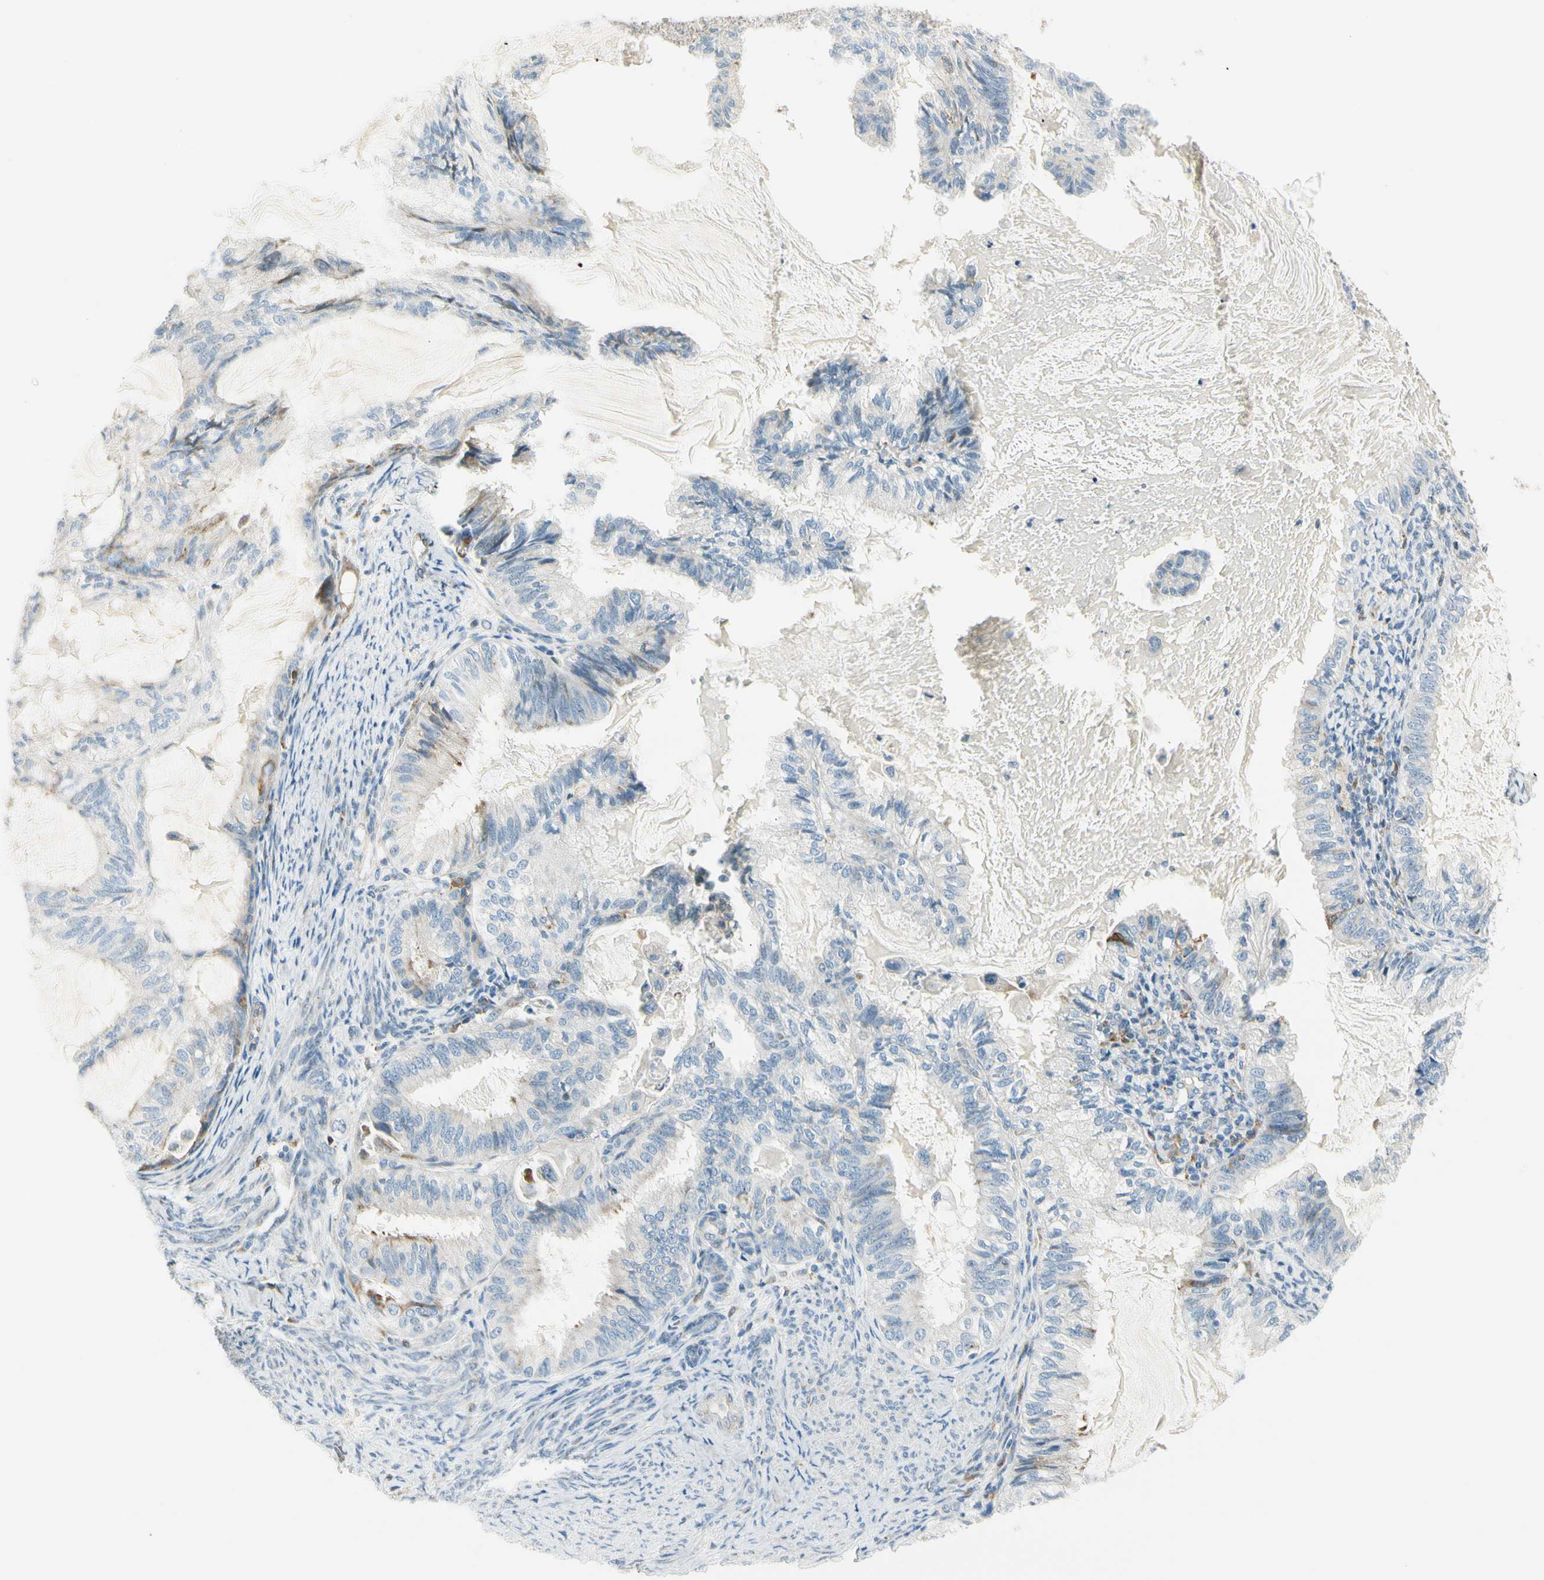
{"staining": {"intensity": "negative", "quantity": "none", "location": "none"}, "tissue": "cervical cancer", "cell_type": "Tumor cells", "image_type": "cancer", "snomed": [{"axis": "morphology", "description": "Normal tissue, NOS"}, {"axis": "morphology", "description": "Adenocarcinoma, NOS"}, {"axis": "topography", "description": "Cervix"}, {"axis": "topography", "description": "Endometrium"}], "caption": "Immunohistochemical staining of human cervical cancer (adenocarcinoma) reveals no significant staining in tumor cells.", "gene": "TNFSF11", "patient": {"sex": "female", "age": 86}}